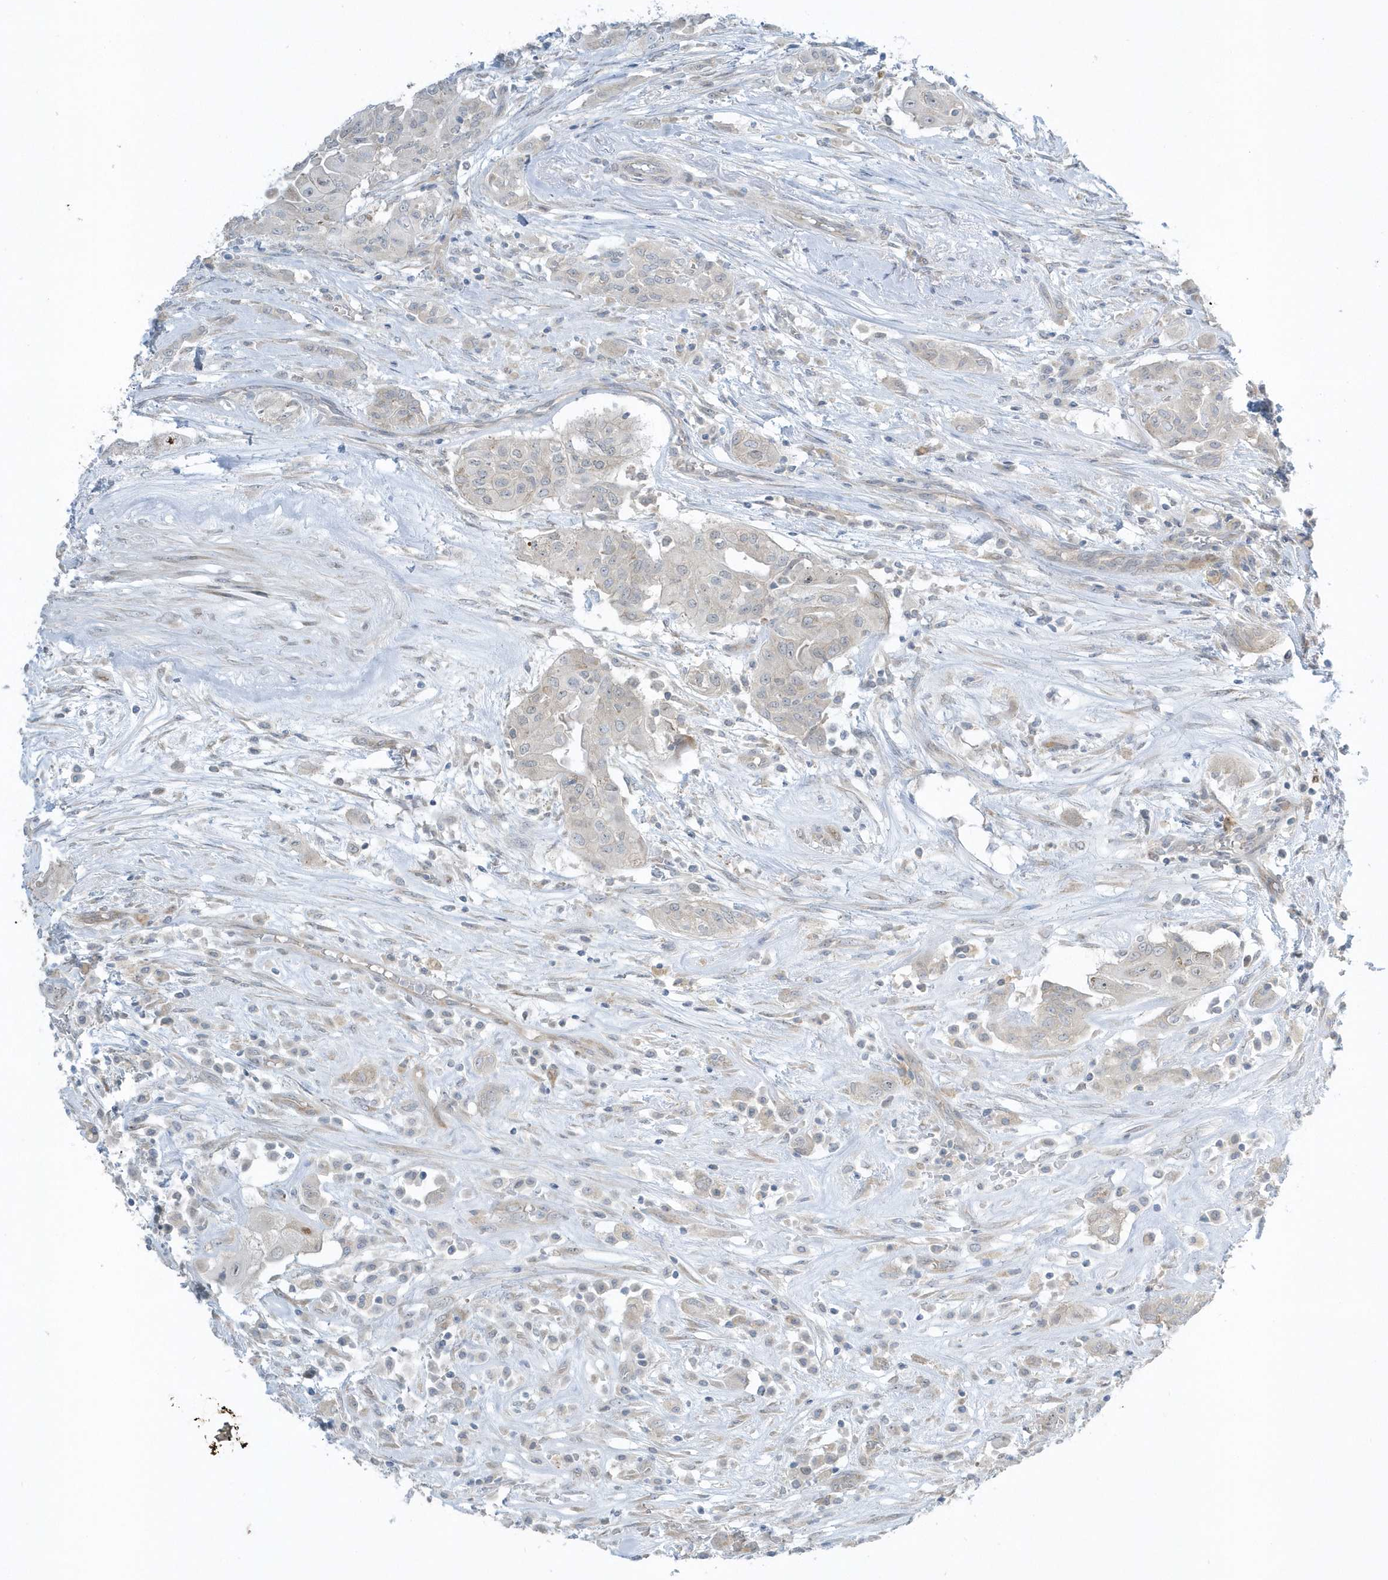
{"staining": {"intensity": "negative", "quantity": "none", "location": "none"}, "tissue": "thyroid cancer", "cell_type": "Tumor cells", "image_type": "cancer", "snomed": [{"axis": "morphology", "description": "Papillary adenocarcinoma, NOS"}, {"axis": "topography", "description": "Thyroid gland"}], "caption": "IHC of thyroid cancer exhibits no expression in tumor cells.", "gene": "SCN3A", "patient": {"sex": "female", "age": 59}}